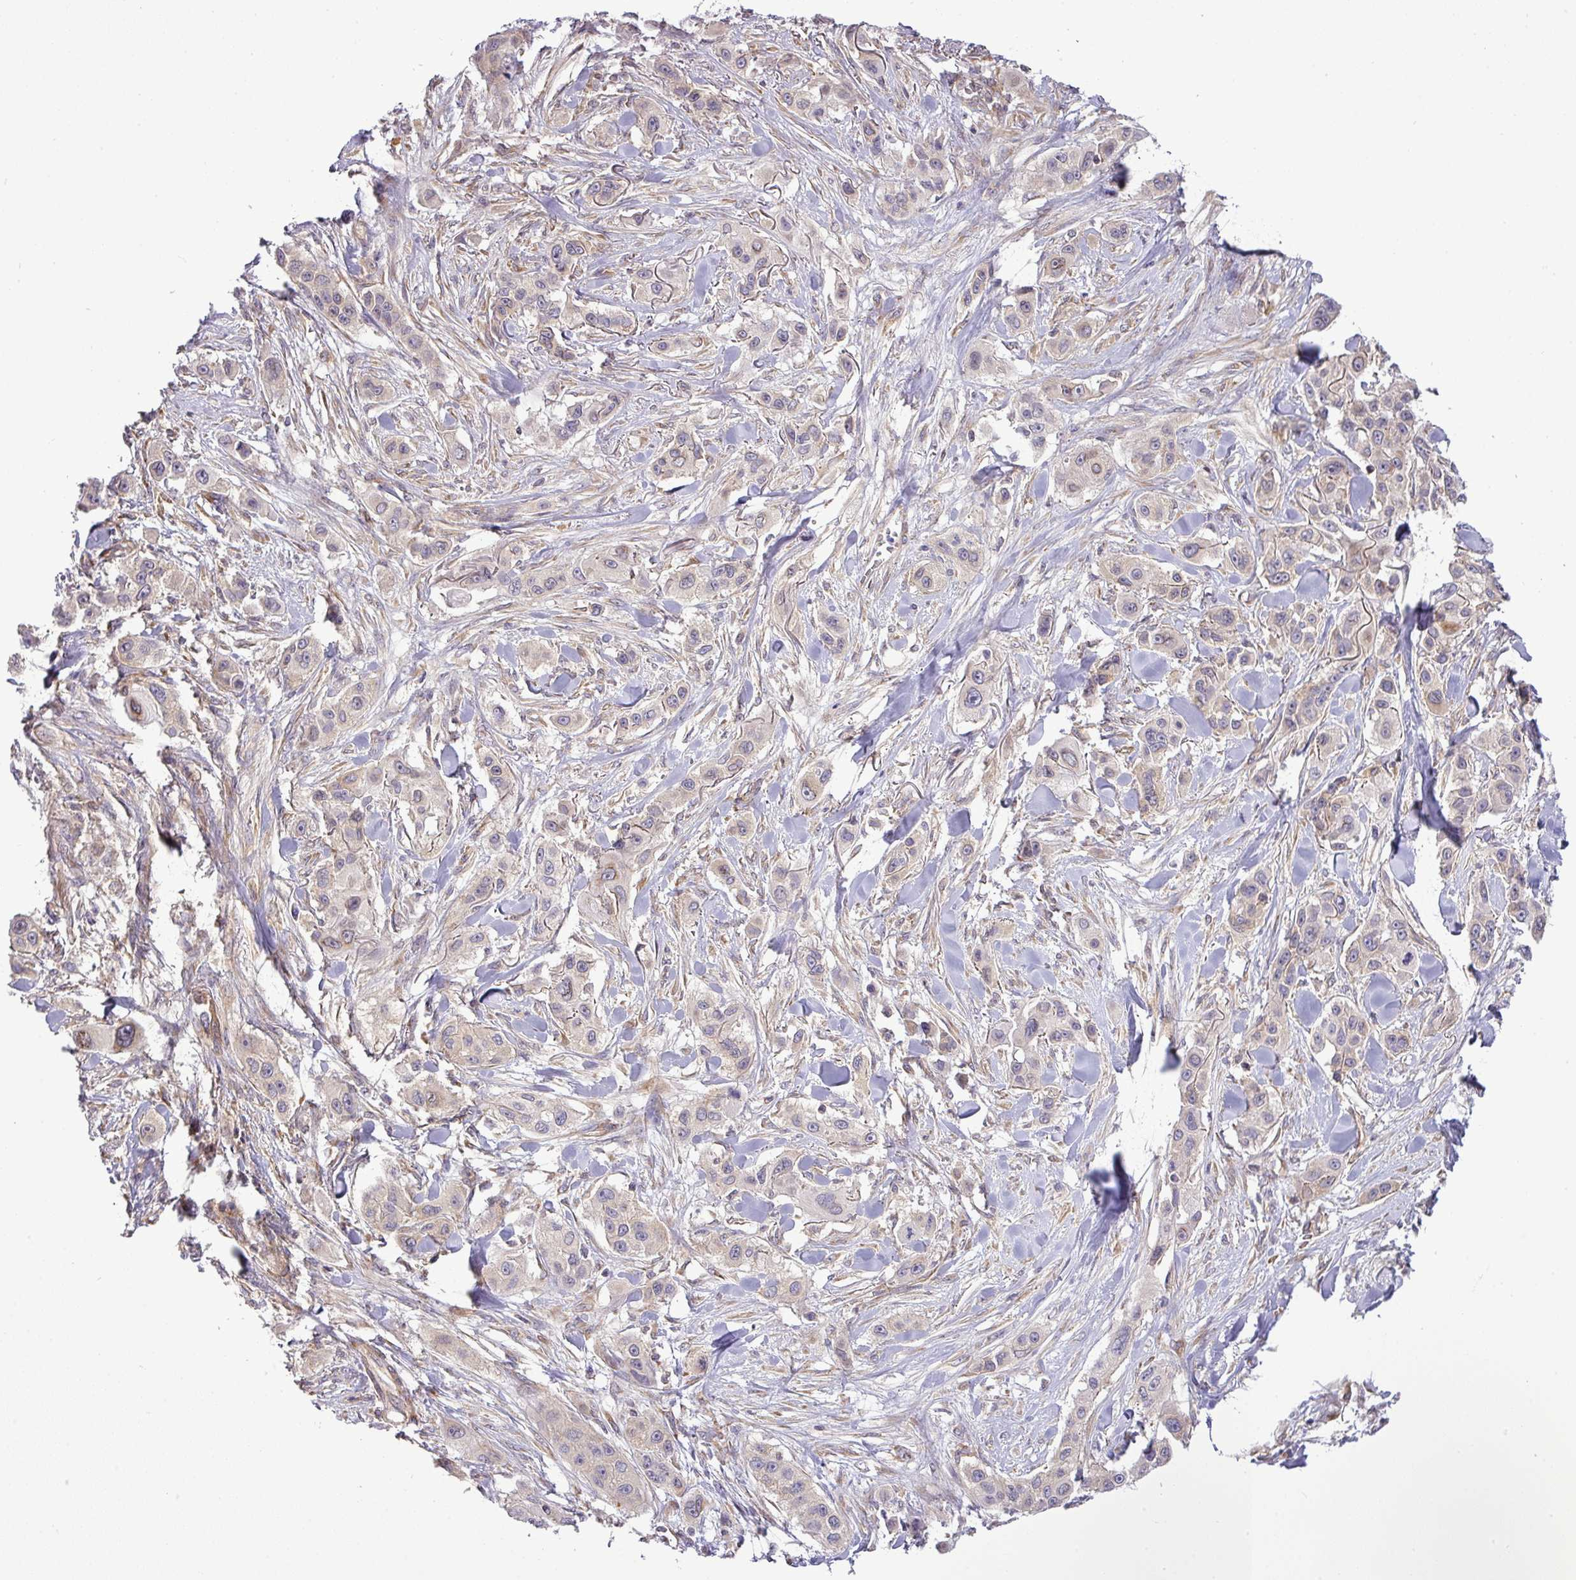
{"staining": {"intensity": "weak", "quantity": "<25%", "location": "cytoplasmic/membranous"}, "tissue": "skin cancer", "cell_type": "Tumor cells", "image_type": "cancer", "snomed": [{"axis": "morphology", "description": "Squamous cell carcinoma, NOS"}, {"axis": "topography", "description": "Skin"}], "caption": "The histopathology image exhibits no staining of tumor cells in skin squamous cell carcinoma.", "gene": "FAM222B", "patient": {"sex": "male", "age": 63}}